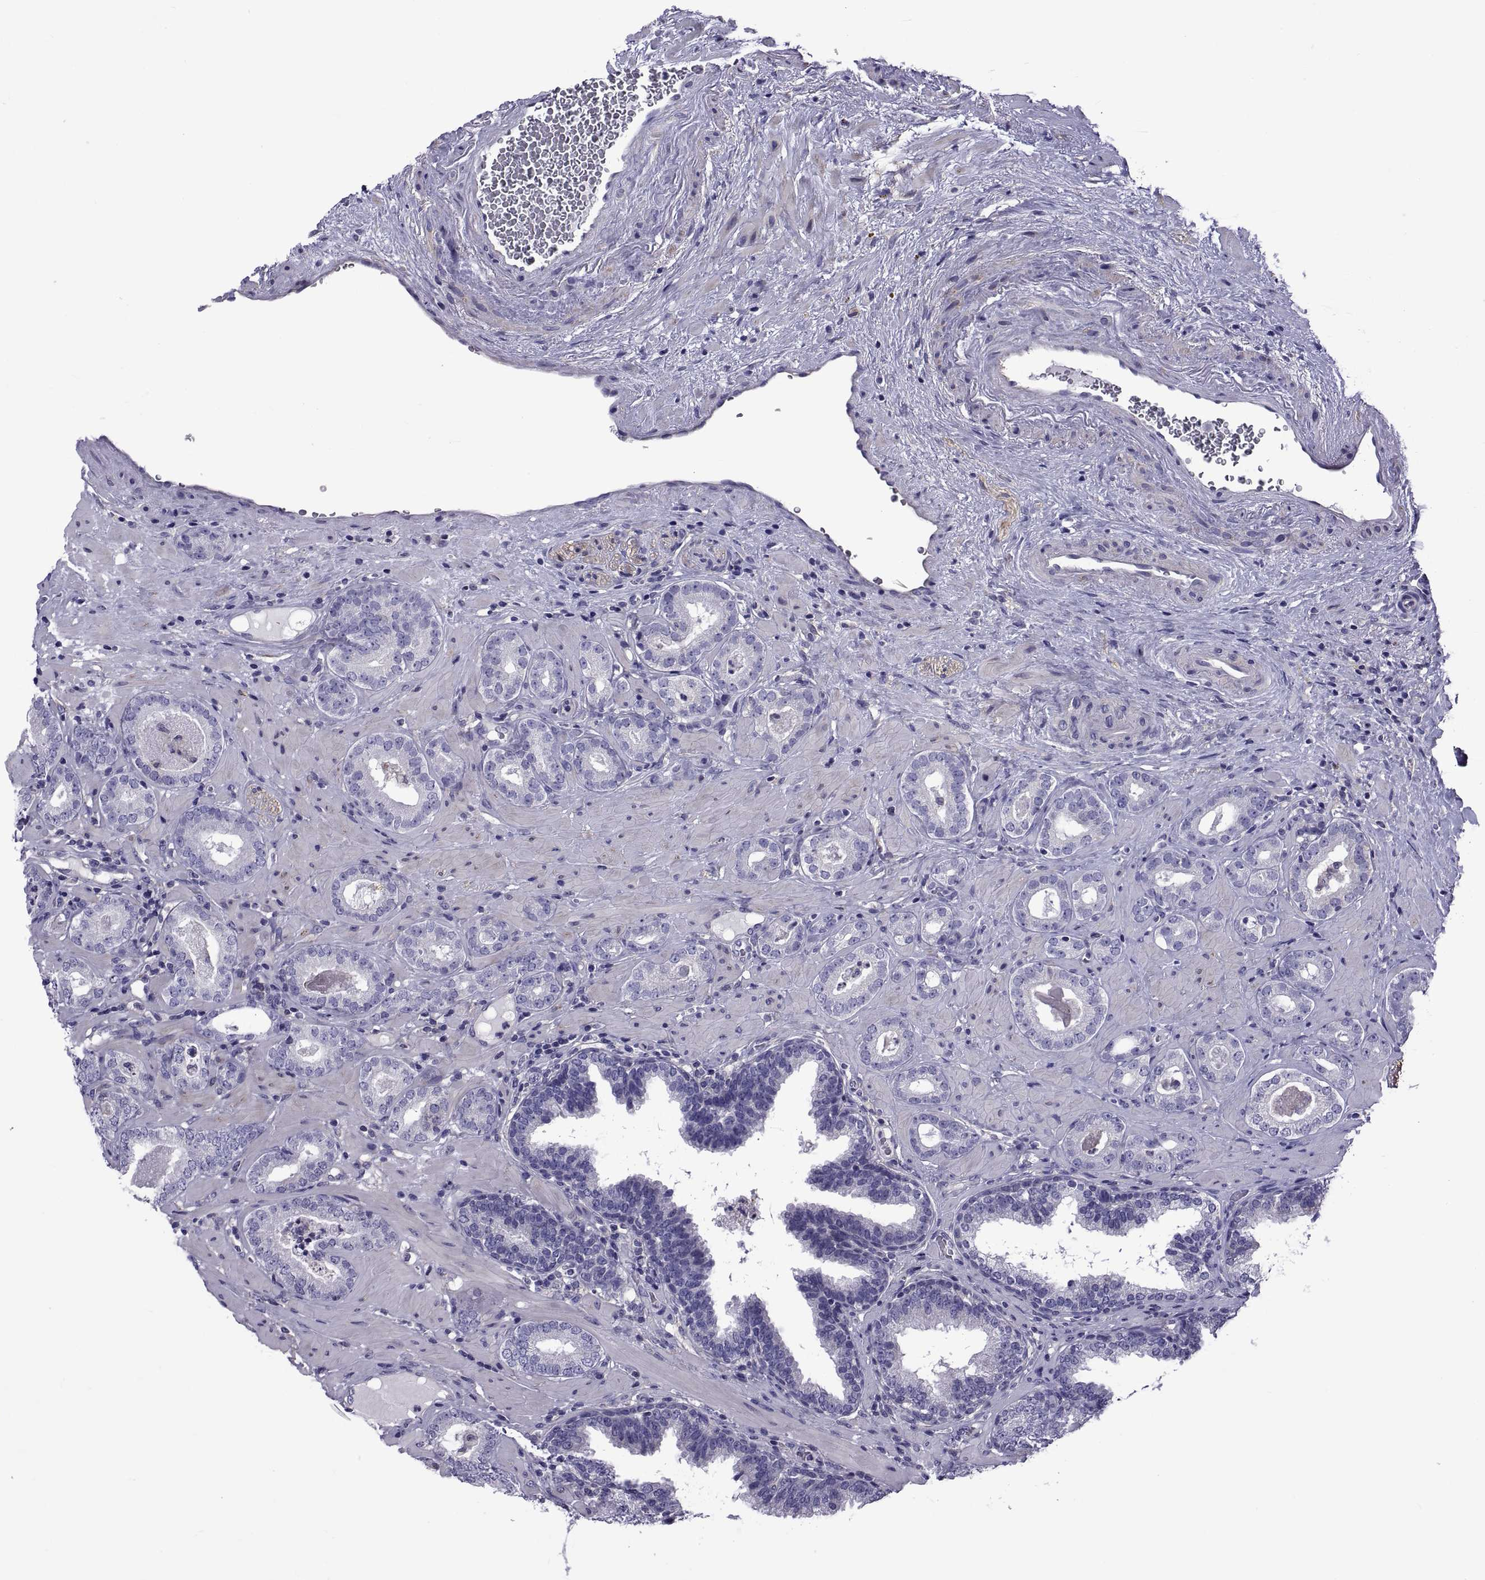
{"staining": {"intensity": "negative", "quantity": "none", "location": "none"}, "tissue": "prostate cancer", "cell_type": "Tumor cells", "image_type": "cancer", "snomed": [{"axis": "morphology", "description": "Adenocarcinoma, Low grade"}, {"axis": "topography", "description": "Prostate"}], "caption": "Tumor cells are negative for protein expression in human low-grade adenocarcinoma (prostate).", "gene": "TMC3", "patient": {"sex": "male", "age": 60}}